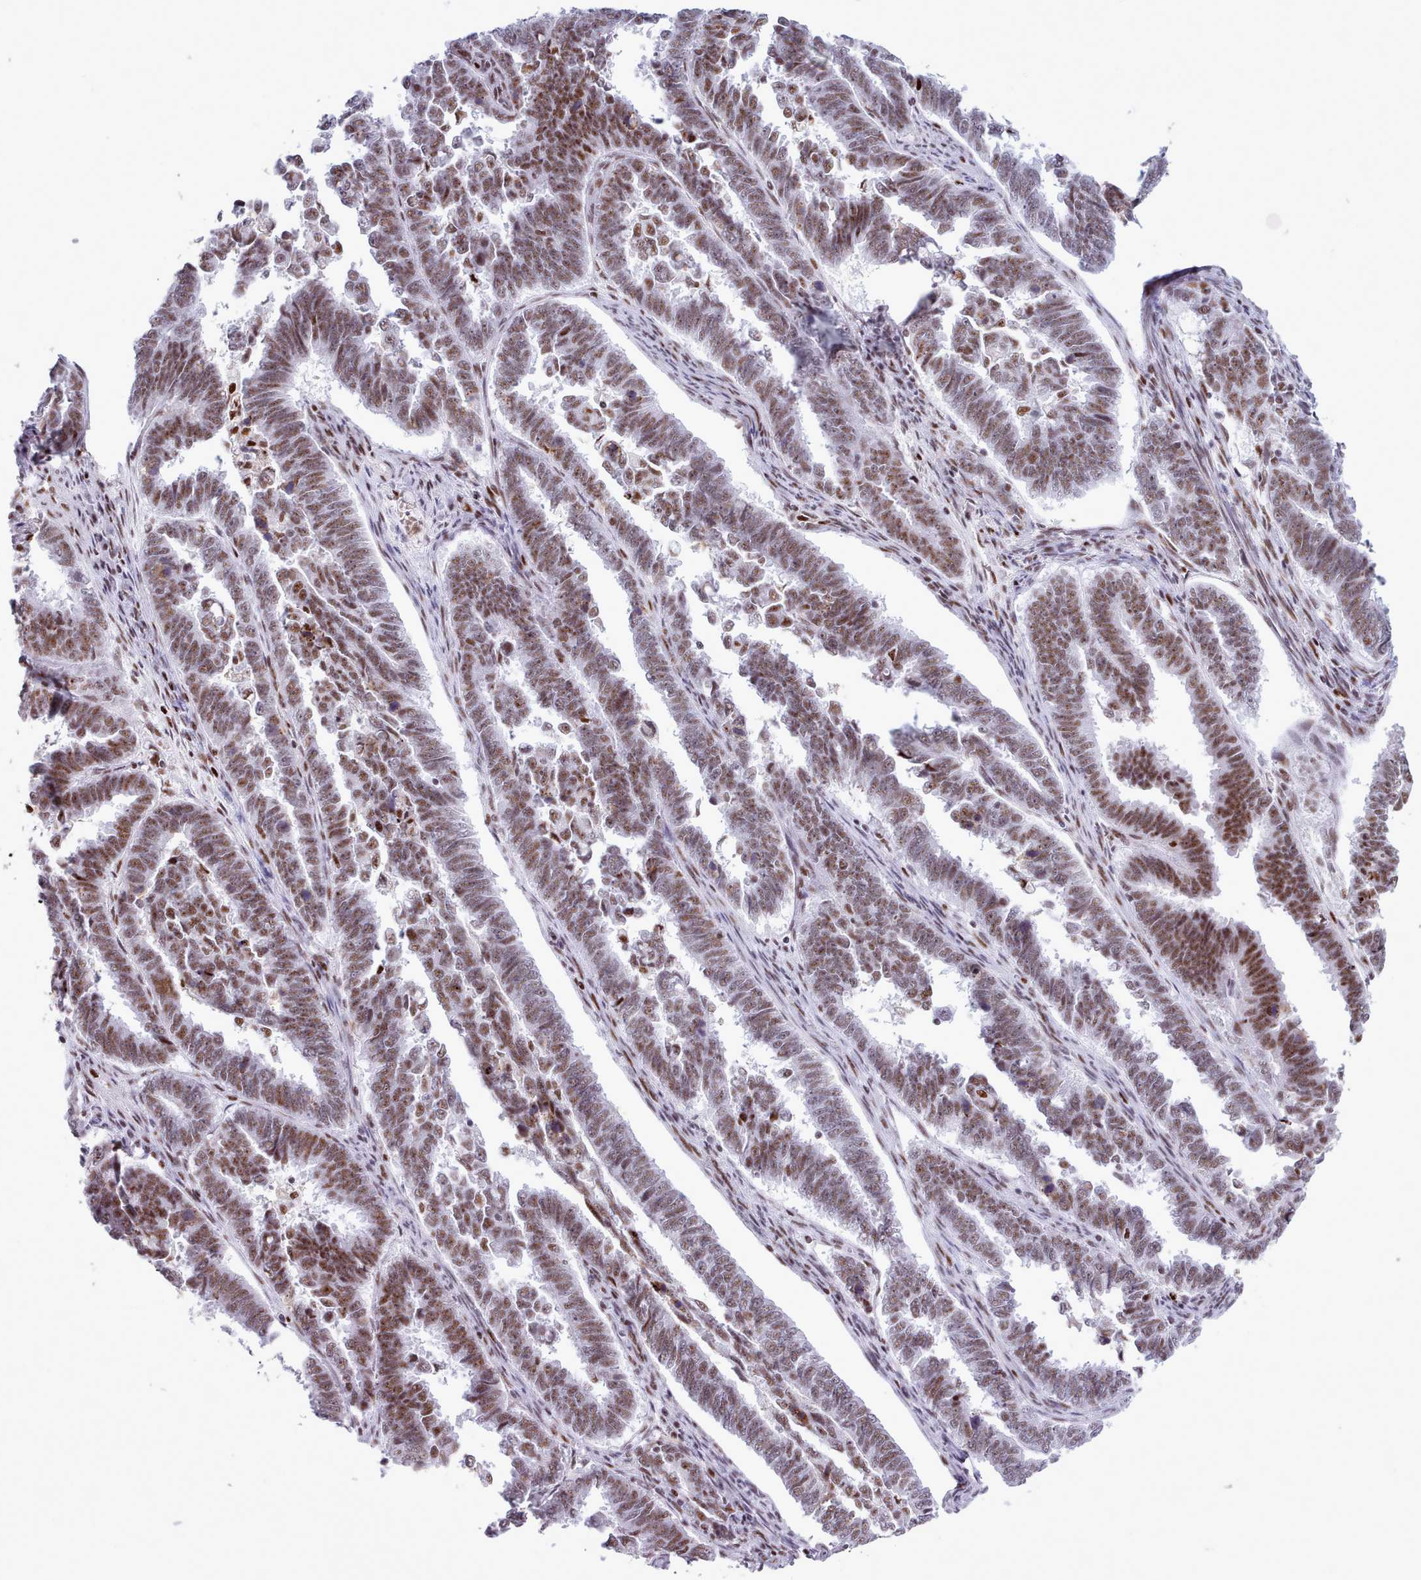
{"staining": {"intensity": "moderate", "quantity": ">75%", "location": "nuclear"}, "tissue": "endometrial cancer", "cell_type": "Tumor cells", "image_type": "cancer", "snomed": [{"axis": "morphology", "description": "Adenocarcinoma, NOS"}, {"axis": "topography", "description": "Endometrium"}], "caption": "Tumor cells display moderate nuclear expression in approximately >75% of cells in endometrial adenocarcinoma.", "gene": "SRSF4", "patient": {"sex": "female", "age": 75}}